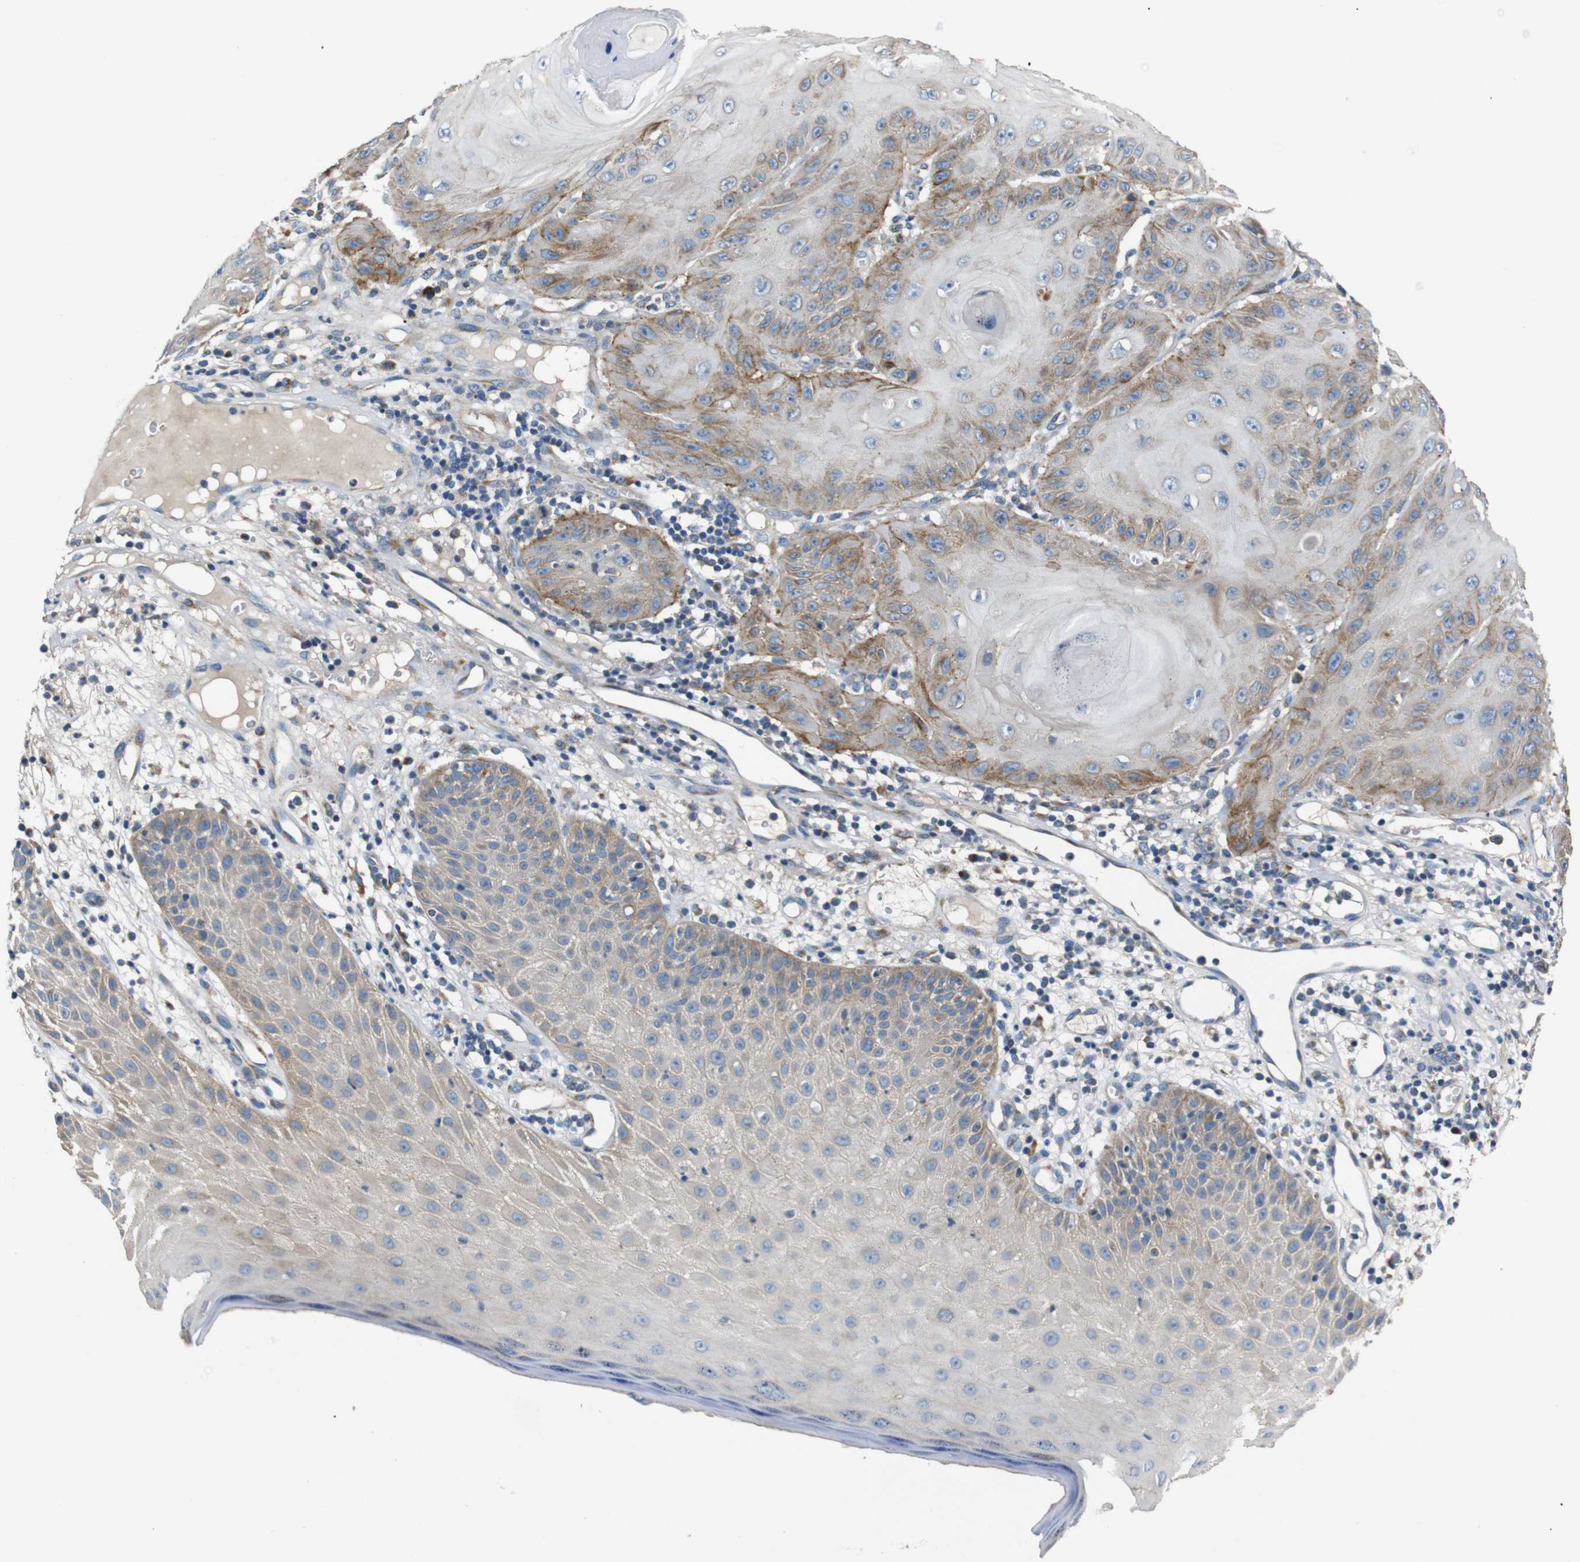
{"staining": {"intensity": "moderate", "quantity": "<25%", "location": "cytoplasmic/membranous"}, "tissue": "skin cancer", "cell_type": "Tumor cells", "image_type": "cancer", "snomed": [{"axis": "morphology", "description": "Squamous cell carcinoma, NOS"}, {"axis": "topography", "description": "Skin"}], "caption": "This is an image of immunohistochemistry staining of squamous cell carcinoma (skin), which shows moderate positivity in the cytoplasmic/membranous of tumor cells.", "gene": "NETO2", "patient": {"sex": "female", "age": 78}}